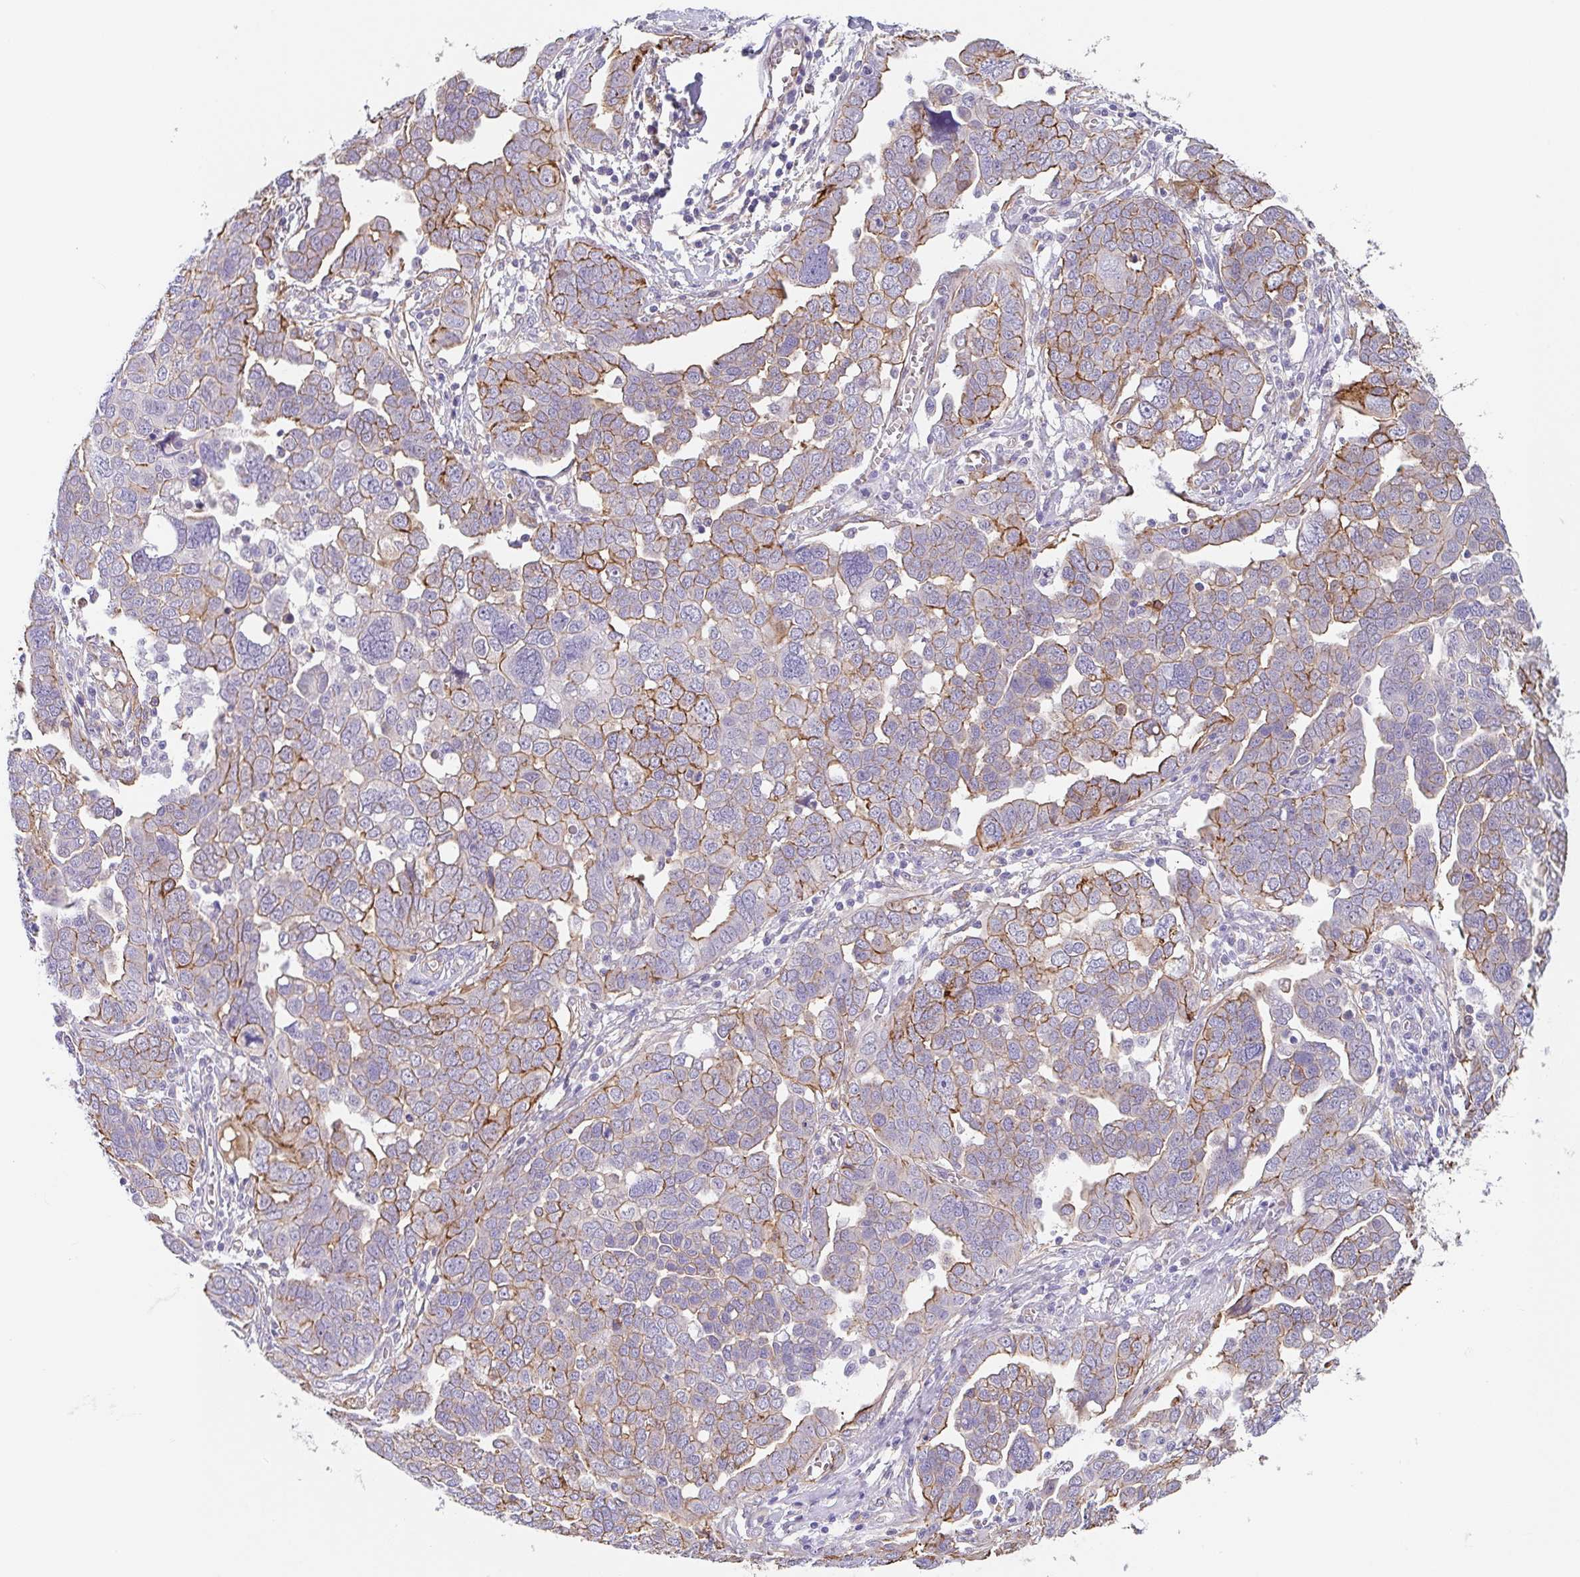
{"staining": {"intensity": "moderate", "quantity": "25%-75%", "location": "cytoplasmic/membranous"}, "tissue": "ovarian cancer", "cell_type": "Tumor cells", "image_type": "cancer", "snomed": [{"axis": "morphology", "description": "Cystadenocarcinoma, serous, NOS"}, {"axis": "topography", "description": "Ovary"}], "caption": "A histopathology image of serous cystadenocarcinoma (ovarian) stained for a protein shows moderate cytoplasmic/membranous brown staining in tumor cells. The staining was performed using DAB (3,3'-diaminobenzidine), with brown indicating positive protein expression. Nuclei are stained blue with hematoxylin.", "gene": "DBN1", "patient": {"sex": "female", "age": 59}}